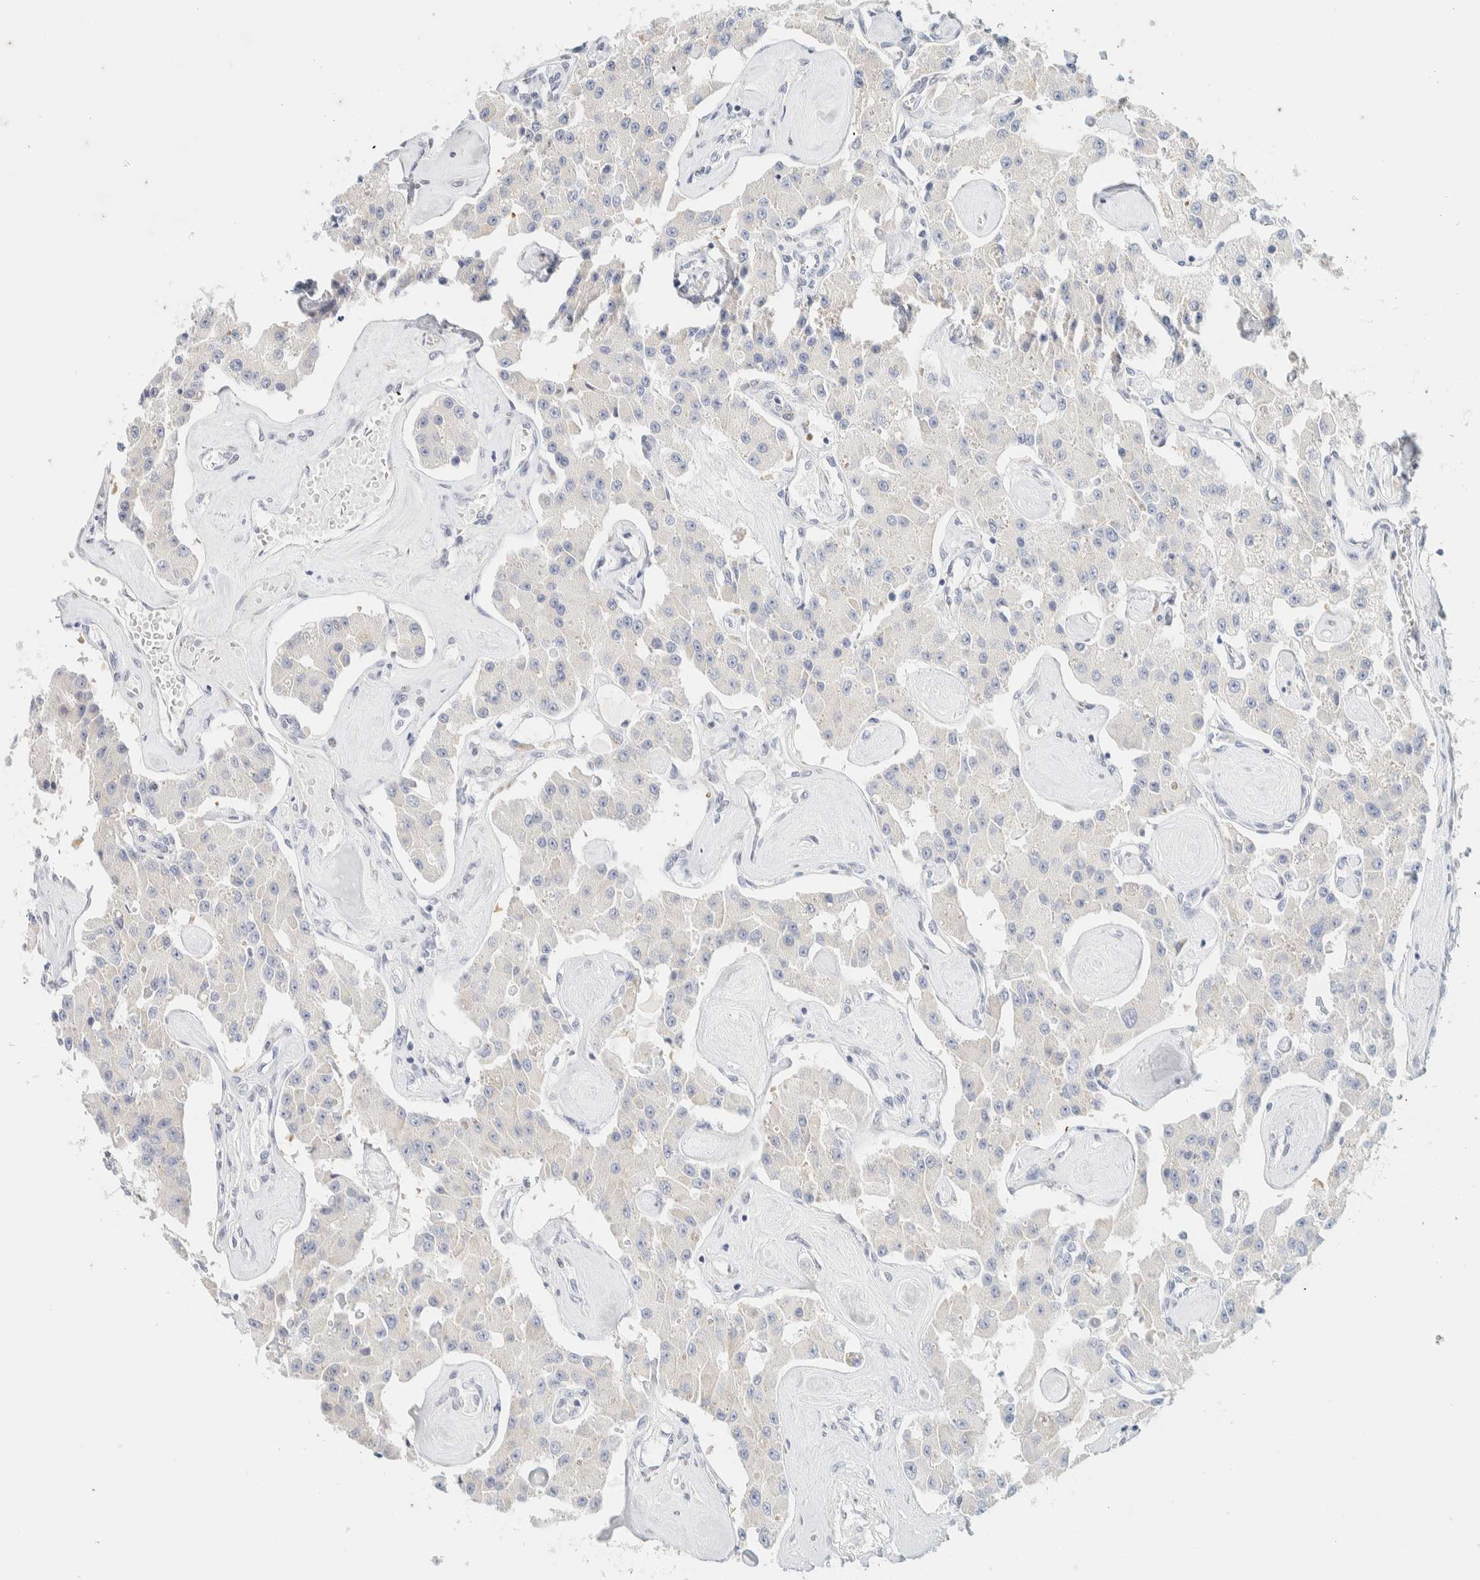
{"staining": {"intensity": "negative", "quantity": "none", "location": "none"}, "tissue": "carcinoid", "cell_type": "Tumor cells", "image_type": "cancer", "snomed": [{"axis": "morphology", "description": "Carcinoid, malignant, NOS"}, {"axis": "topography", "description": "Pancreas"}], "caption": "An image of carcinoid stained for a protein exhibits no brown staining in tumor cells. (Stains: DAB IHC with hematoxylin counter stain, Microscopy: brightfield microscopy at high magnification).", "gene": "SPNS3", "patient": {"sex": "male", "age": 41}}